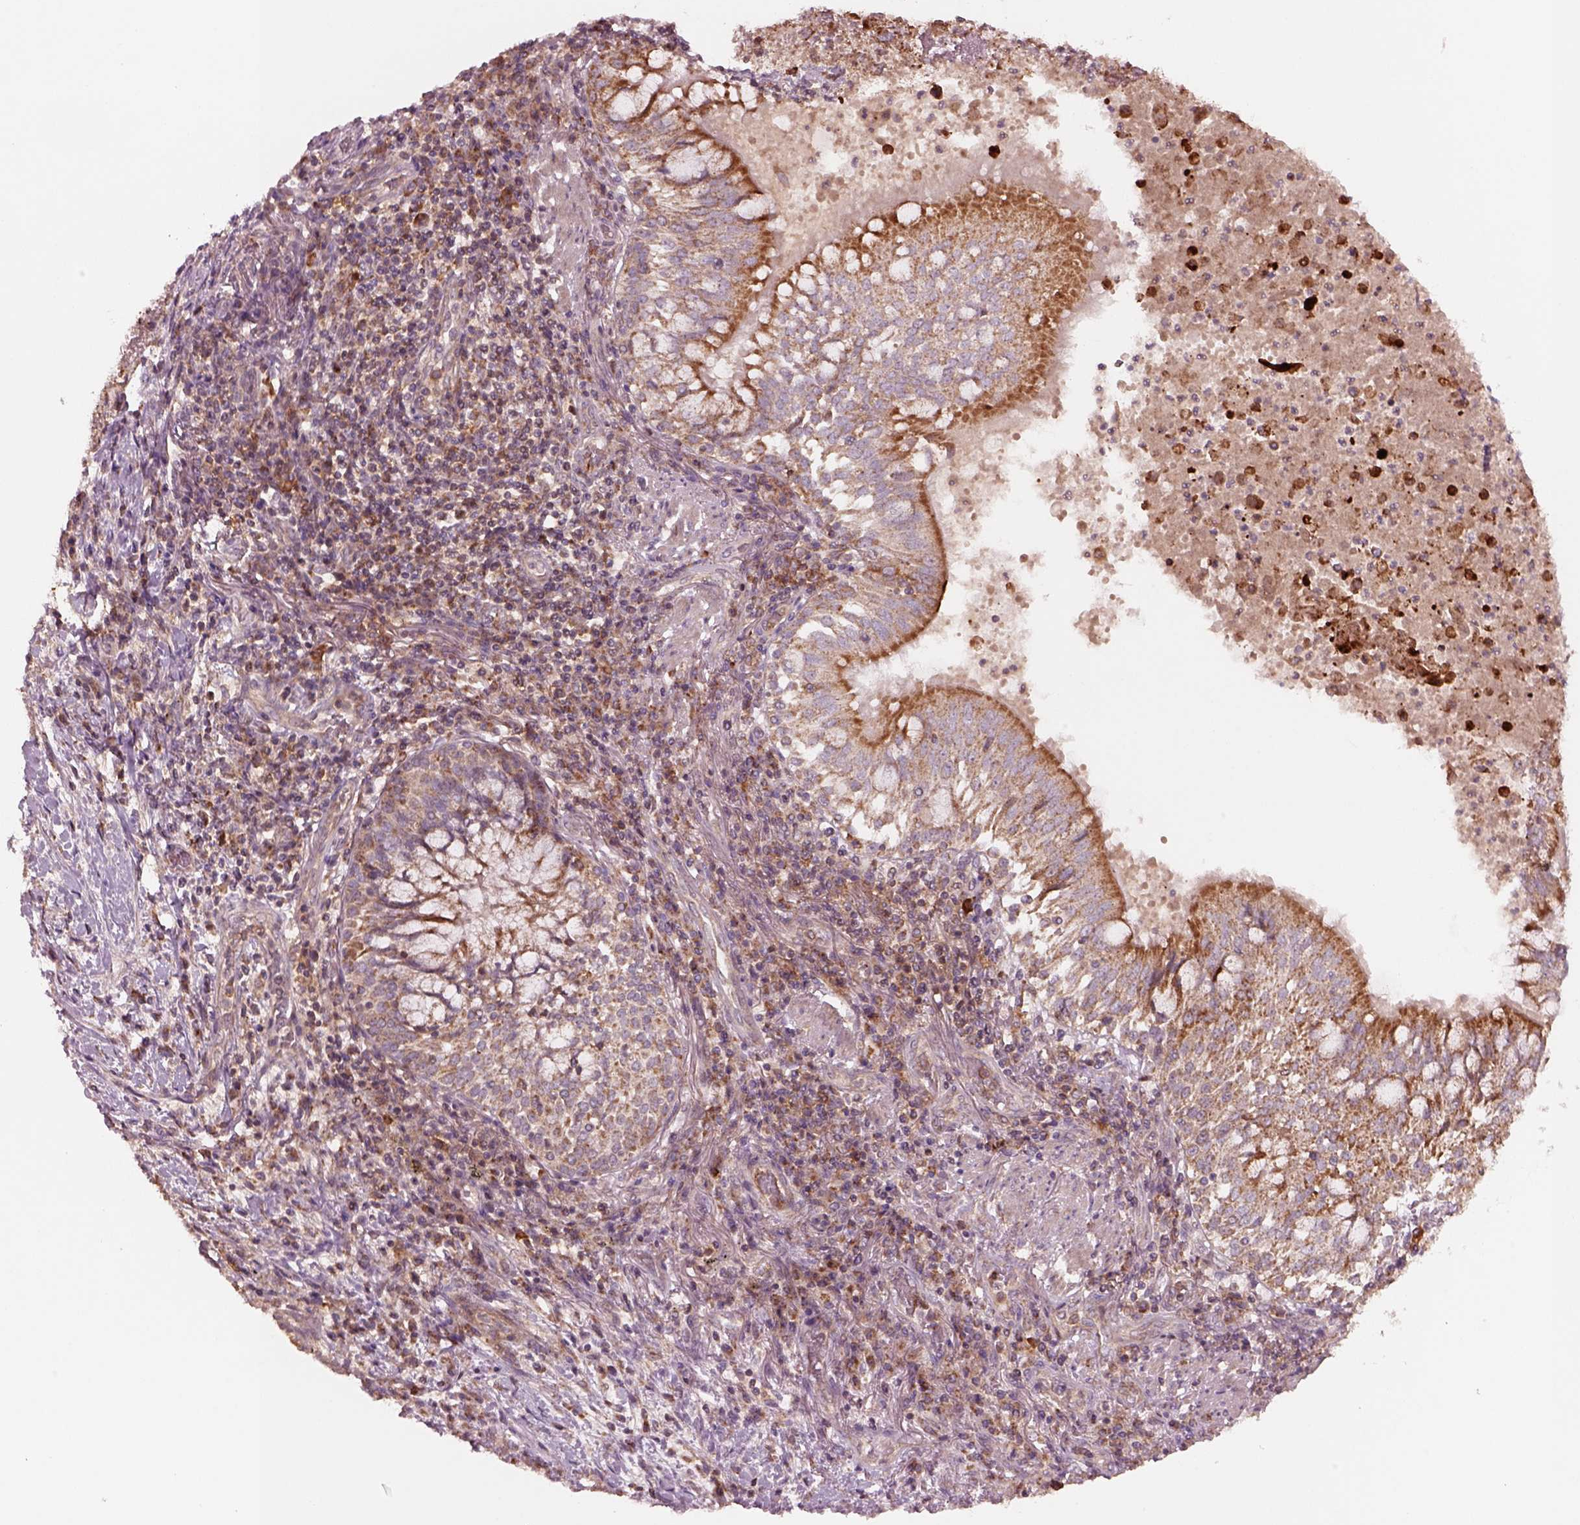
{"staining": {"intensity": "weak", "quantity": ">75%", "location": "cytoplasmic/membranous"}, "tissue": "lung cancer", "cell_type": "Tumor cells", "image_type": "cancer", "snomed": [{"axis": "morphology", "description": "Normal tissue, NOS"}, {"axis": "morphology", "description": "Squamous cell carcinoma, NOS"}, {"axis": "topography", "description": "Bronchus"}, {"axis": "topography", "description": "Lung"}], "caption": "Immunohistochemistry (DAB) staining of lung squamous cell carcinoma demonstrates weak cytoplasmic/membranous protein positivity in approximately >75% of tumor cells.", "gene": "SLC25A5", "patient": {"sex": "male", "age": 64}}